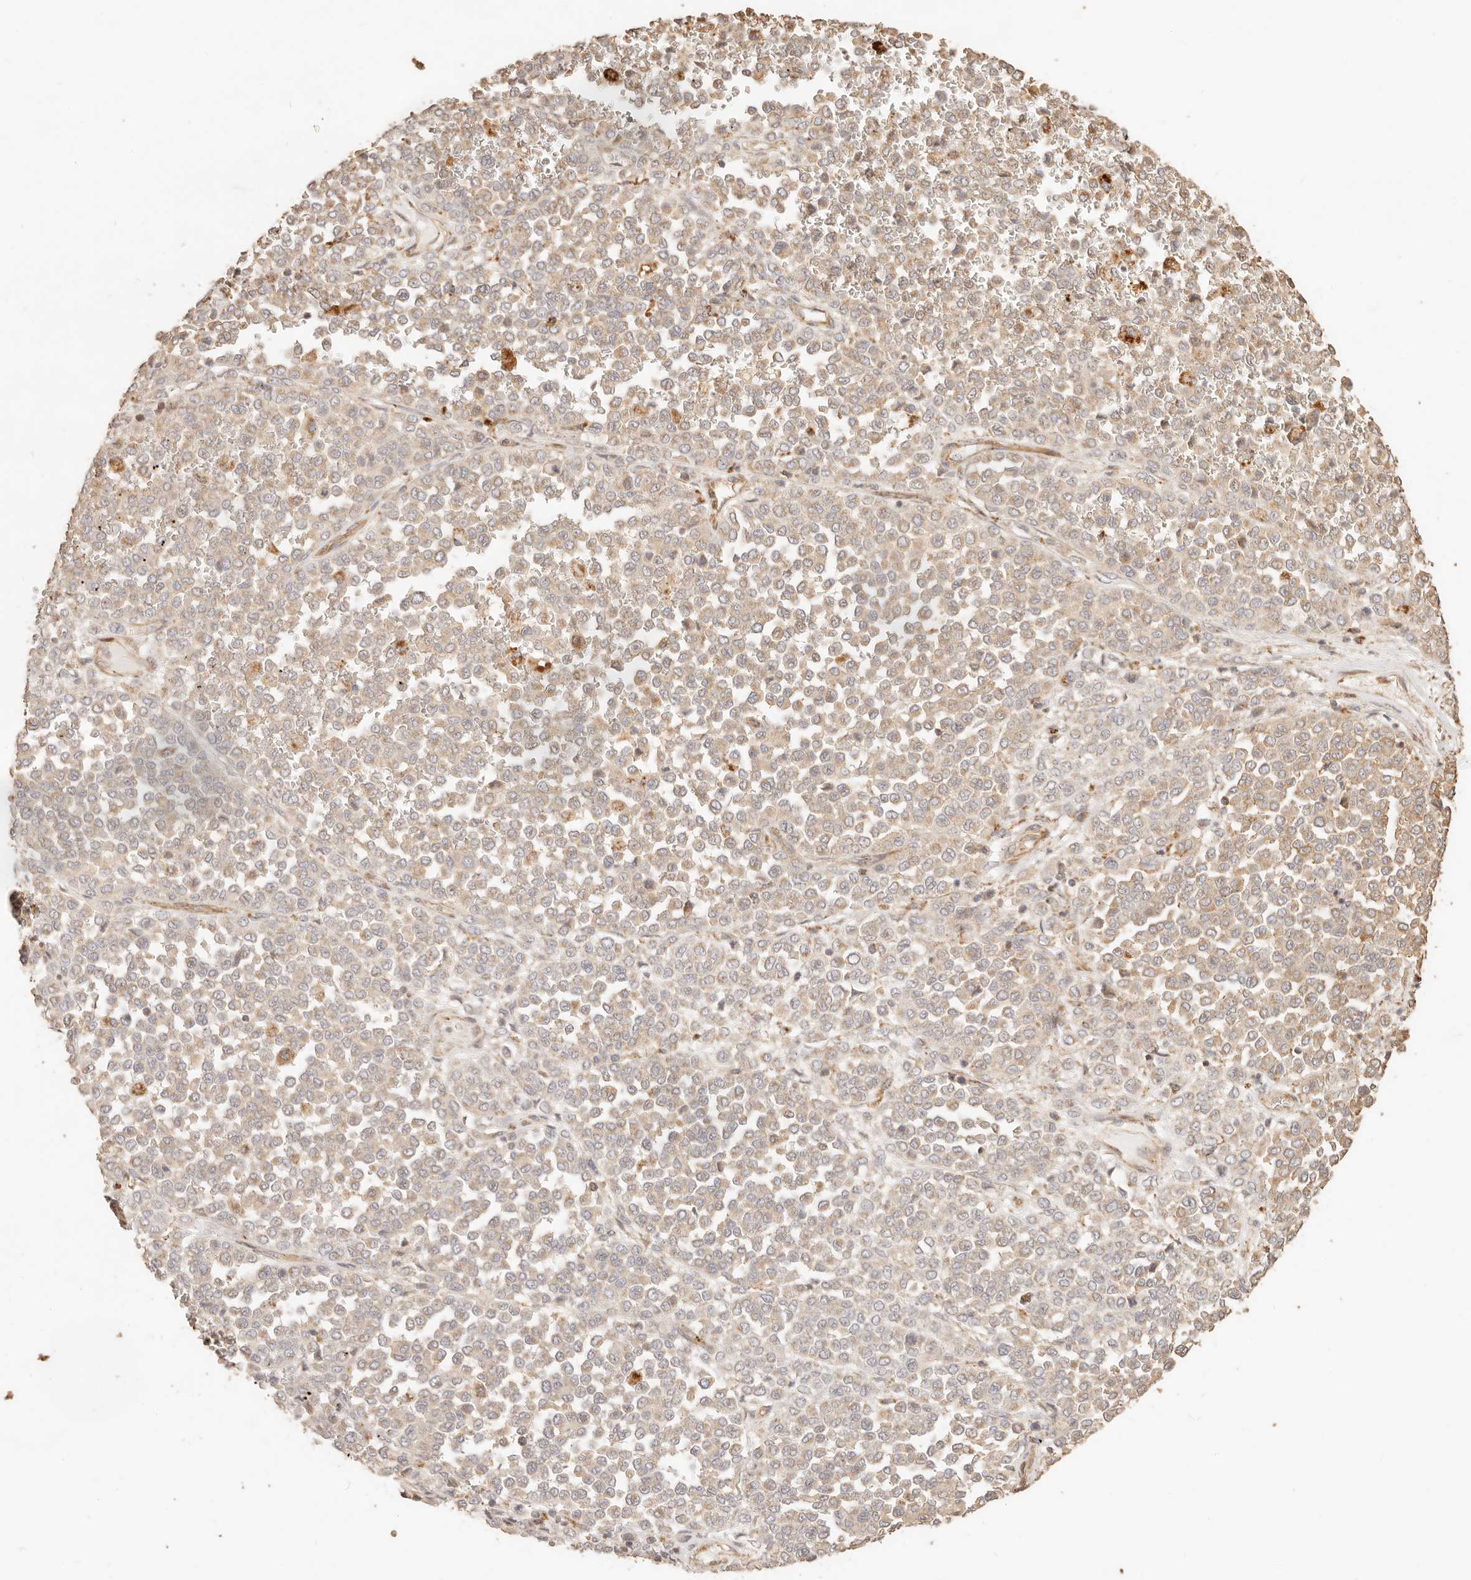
{"staining": {"intensity": "weak", "quantity": ">75%", "location": "cytoplasmic/membranous"}, "tissue": "melanoma", "cell_type": "Tumor cells", "image_type": "cancer", "snomed": [{"axis": "morphology", "description": "Malignant melanoma, Metastatic site"}, {"axis": "topography", "description": "Pancreas"}], "caption": "IHC of malignant melanoma (metastatic site) reveals low levels of weak cytoplasmic/membranous staining in about >75% of tumor cells. Nuclei are stained in blue.", "gene": "PTPN22", "patient": {"sex": "female", "age": 30}}